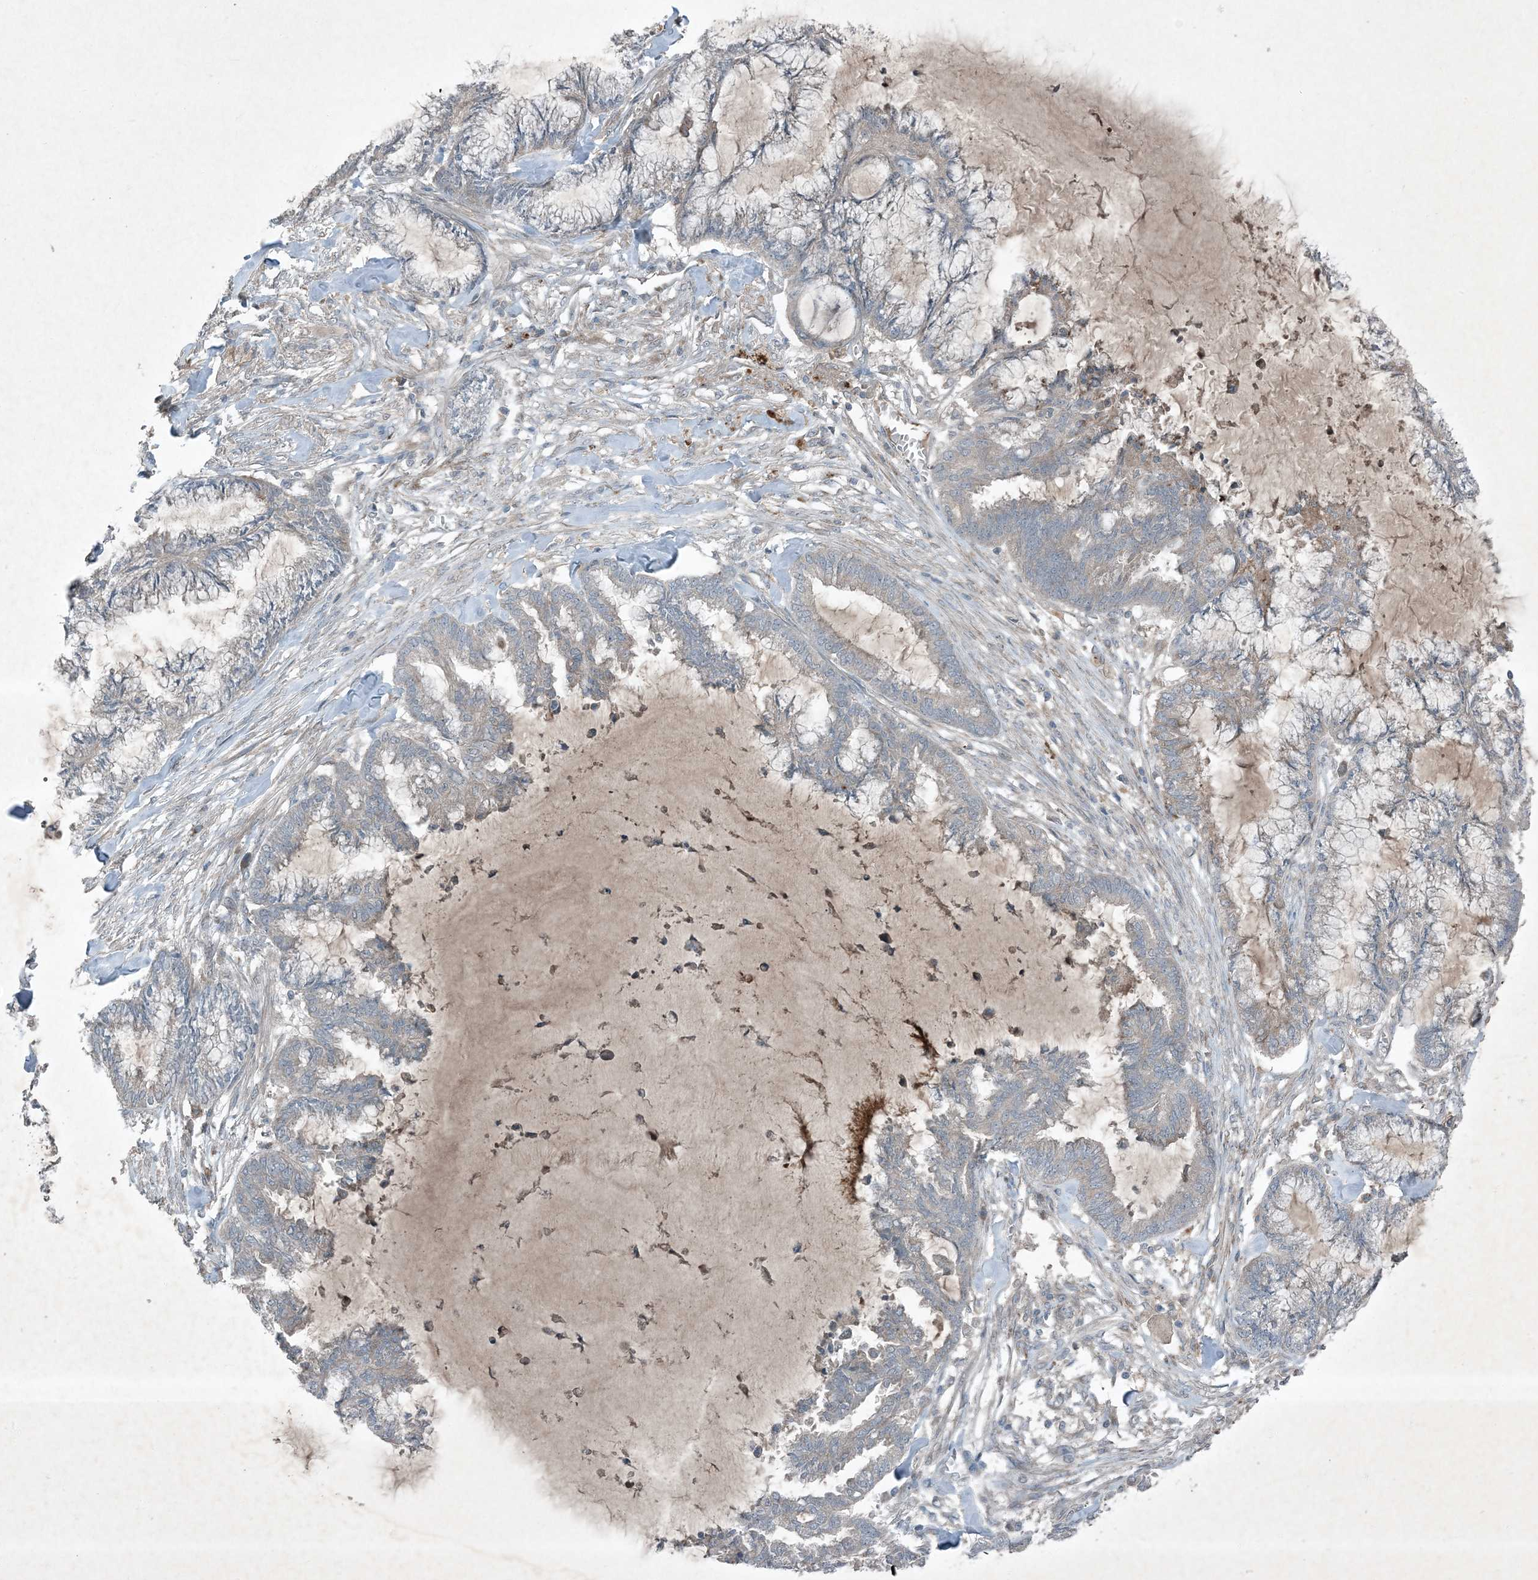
{"staining": {"intensity": "negative", "quantity": "none", "location": "none"}, "tissue": "endometrial cancer", "cell_type": "Tumor cells", "image_type": "cancer", "snomed": [{"axis": "morphology", "description": "Adenocarcinoma, NOS"}, {"axis": "topography", "description": "Endometrium"}], "caption": "This image is of adenocarcinoma (endometrial) stained with immunohistochemistry to label a protein in brown with the nuclei are counter-stained blue. There is no staining in tumor cells.", "gene": "MDN1", "patient": {"sex": "female", "age": 86}}